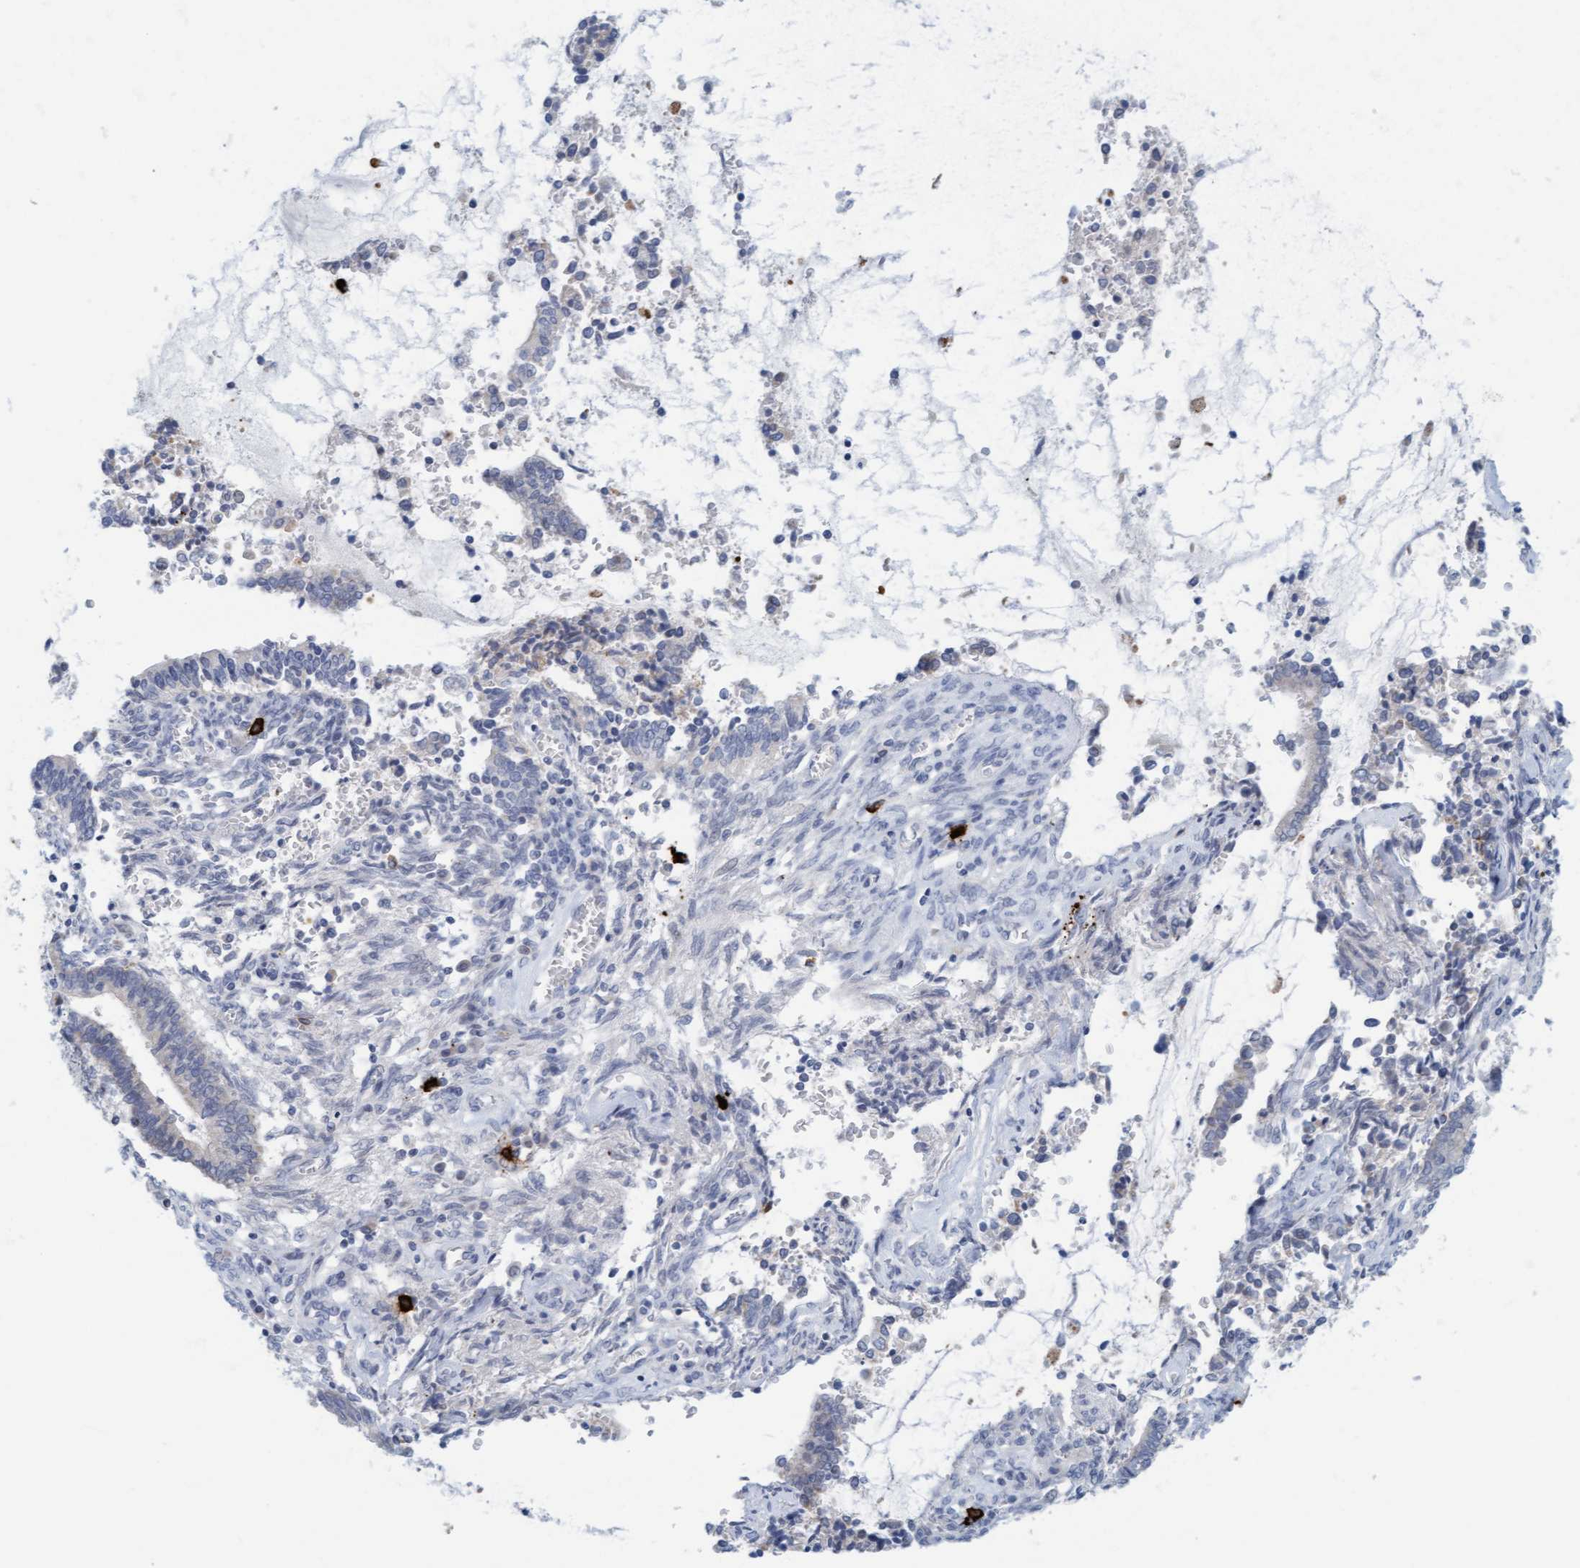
{"staining": {"intensity": "negative", "quantity": "none", "location": "none"}, "tissue": "cervical cancer", "cell_type": "Tumor cells", "image_type": "cancer", "snomed": [{"axis": "morphology", "description": "Adenocarcinoma, NOS"}, {"axis": "topography", "description": "Cervix"}], "caption": "Tumor cells show no significant expression in adenocarcinoma (cervical). (DAB (3,3'-diaminobenzidine) immunohistochemistry with hematoxylin counter stain).", "gene": "CPA3", "patient": {"sex": "female", "age": 44}}